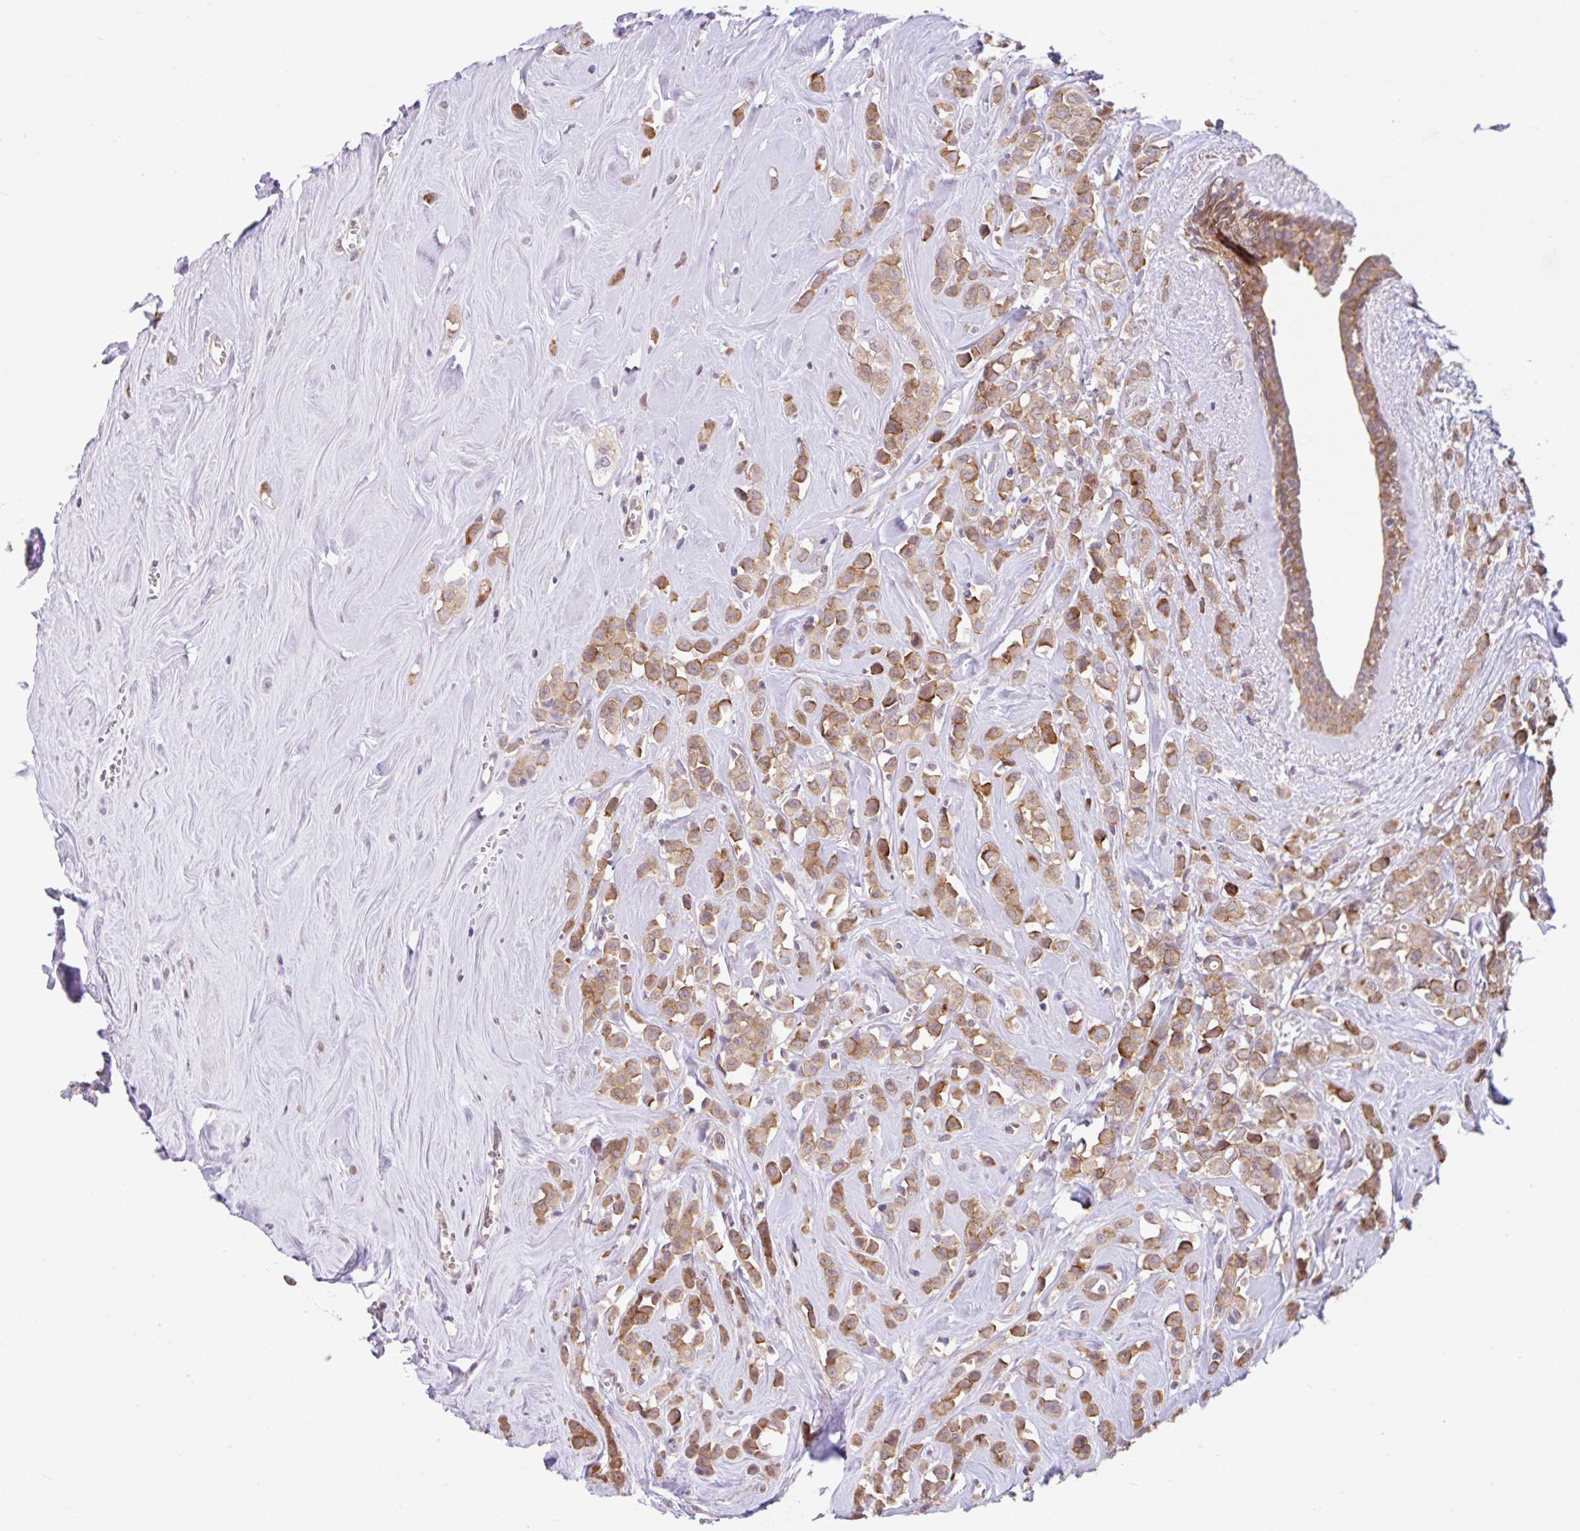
{"staining": {"intensity": "moderate", "quantity": ">75%", "location": "cytoplasmic/membranous"}, "tissue": "breast cancer", "cell_type": "Tumor cells", "image_type": "cancer", "snomed": [{"axis": "morphology", "description": "Duct carcinoma"}, {"axis": "topography", "description": "Breast"}], "caption": "Protein staining reveals moderate cytoplasmic/membranous expression in approximately >75% of tumor cells in breast invasive ductal carcinoma.", "gene": "RALBP1", "patient": {"sex": "female", "age": 80}}